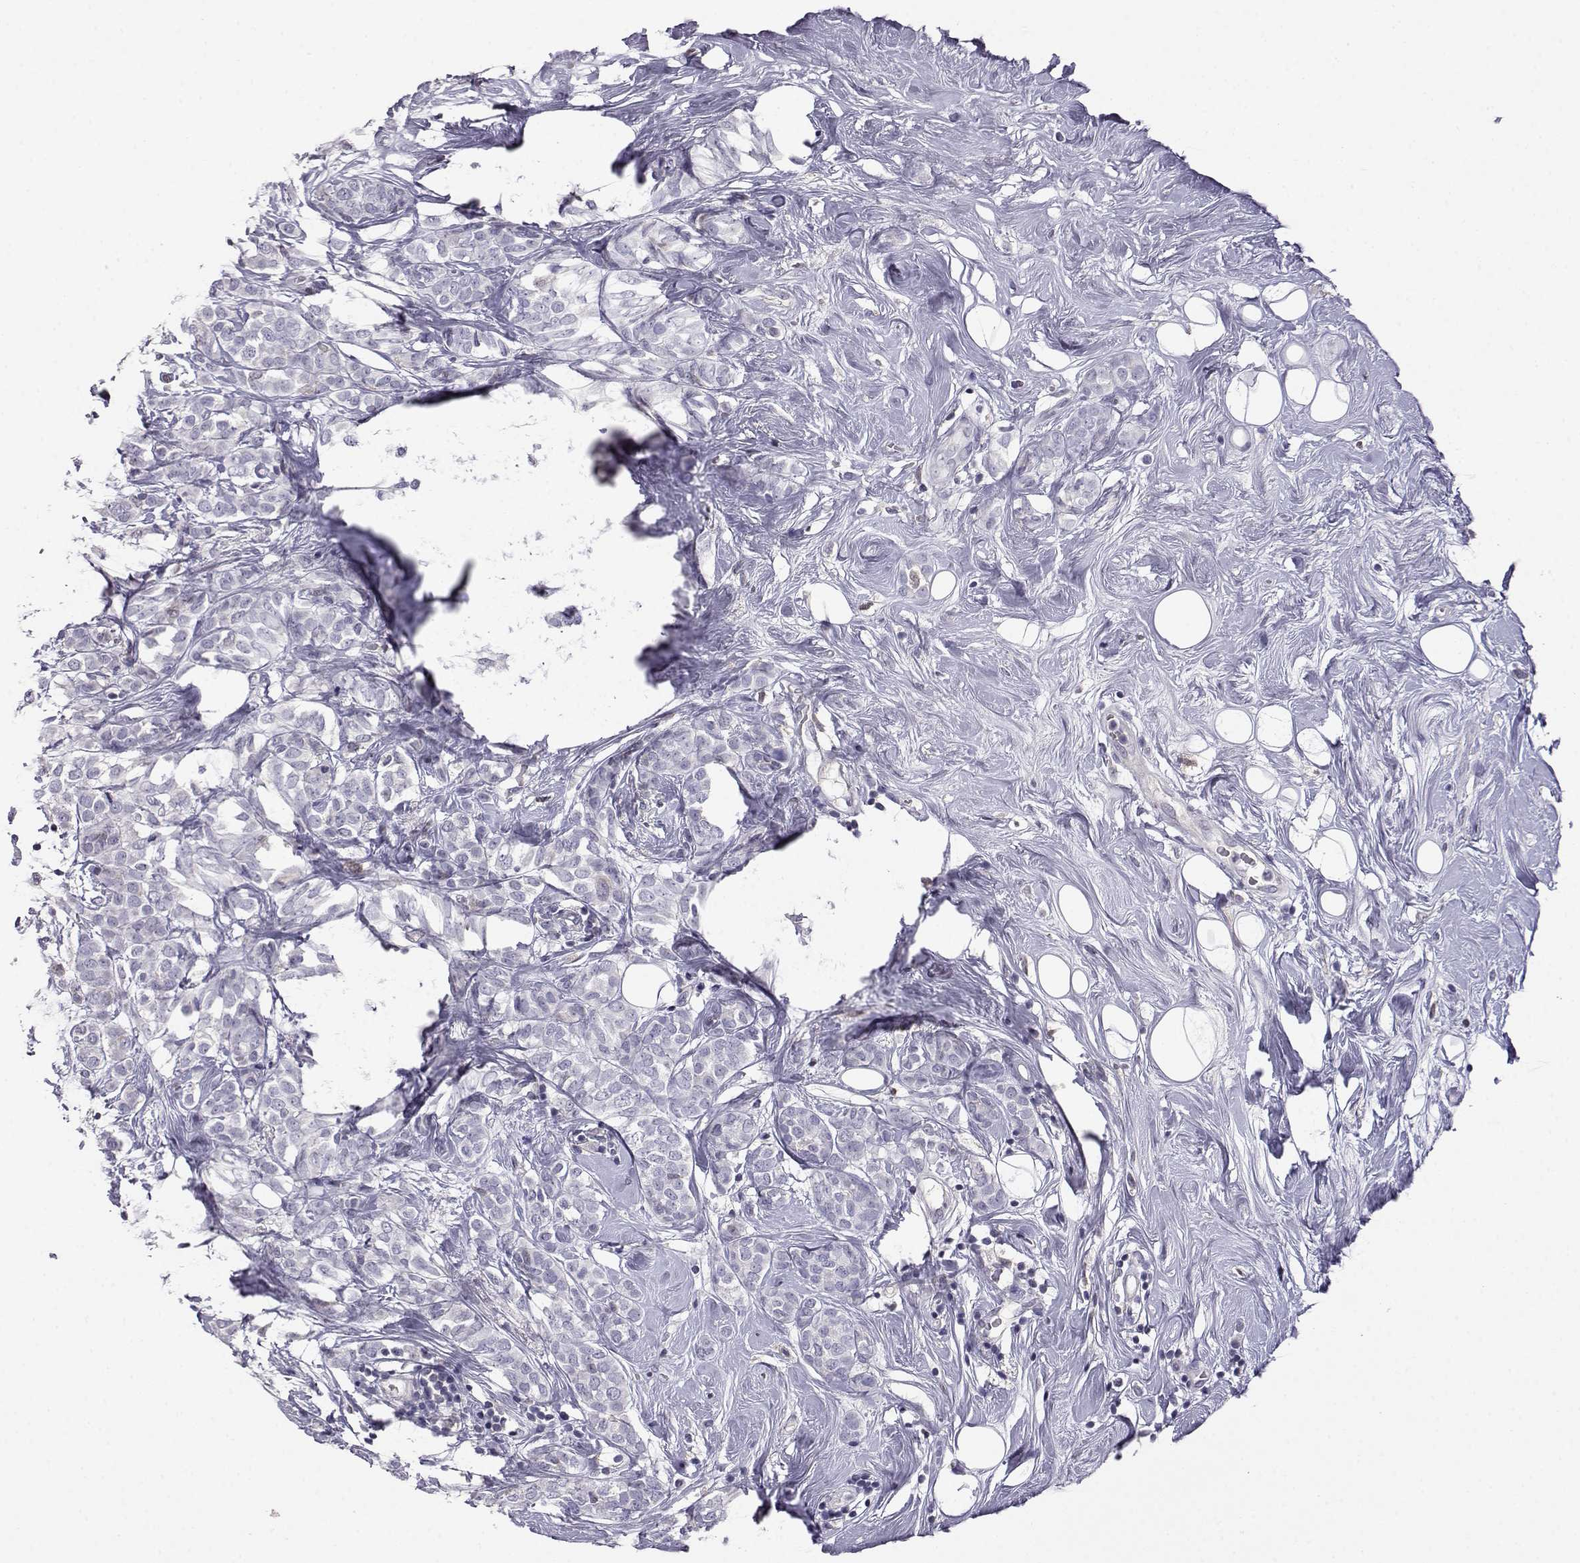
{"staining": {"intensity": "negative", "quantity": "none", "location": "none"}, "tissue": "breast cancer", "cell_type": "Tumor cells", "image_type": "cancer", "snomed": [{"axis": "morphology", "description": "Lobular carcinoma"}, {"axis": "topography", "description": "Breast"}], "caption": "Immunohistochemistry (IHC) histopathology image of neoplastic tissue: lobular carcinoma (breast) stained with DAB reveals no significant protein staining in tumor cells.", "gene": "AKR1B1", "patient": {"sex": "female", "age": 49}}